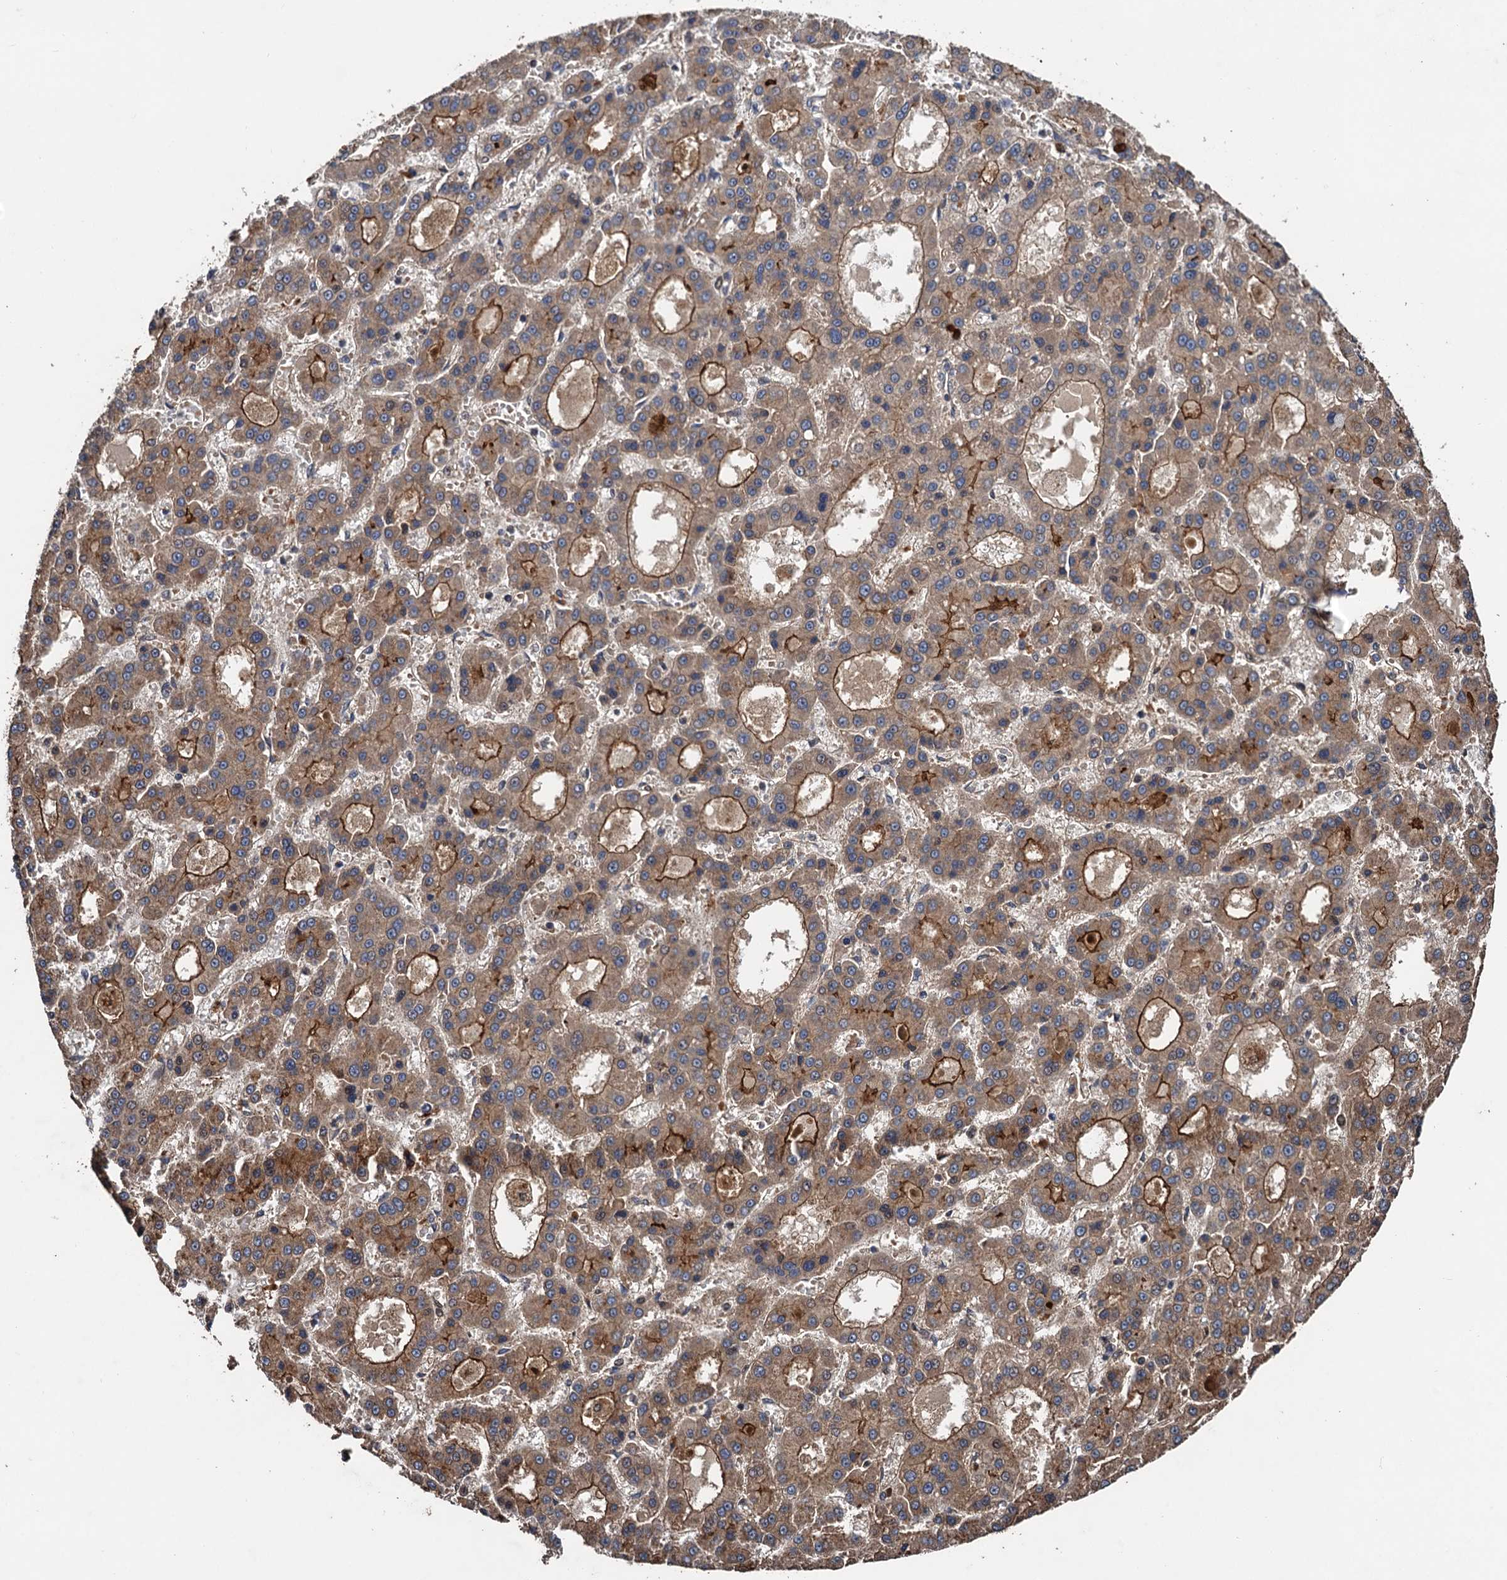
{"staining": {"intensity": "moderate", "quantity": ">75%", "location": "cytoplasmic/membranous"}, "tissue": "liver cancer", "cell_type": "Tumor cells", "image_type": "cancer", "snomed": [{"axis": "morphology", "description": "Carcinoma, Hepatocellular, NOS"}, {"axis": "topography", "description": "Liver"}], "caption": "Brown immunohistochemical staining in liver cancer (hepatocellular carcinoma) exhibits moderate cytoplasmic/membranous expression in about >75% of tumor cells. The staining is performed using DAB (3,3'-diaminobenzidine) brown chromogen to label protein expression. The nuclei are counter-stained blue using hematoxylin.", "gene": "TMEM39B", "patient": {"sex": "male", "age": 70}}